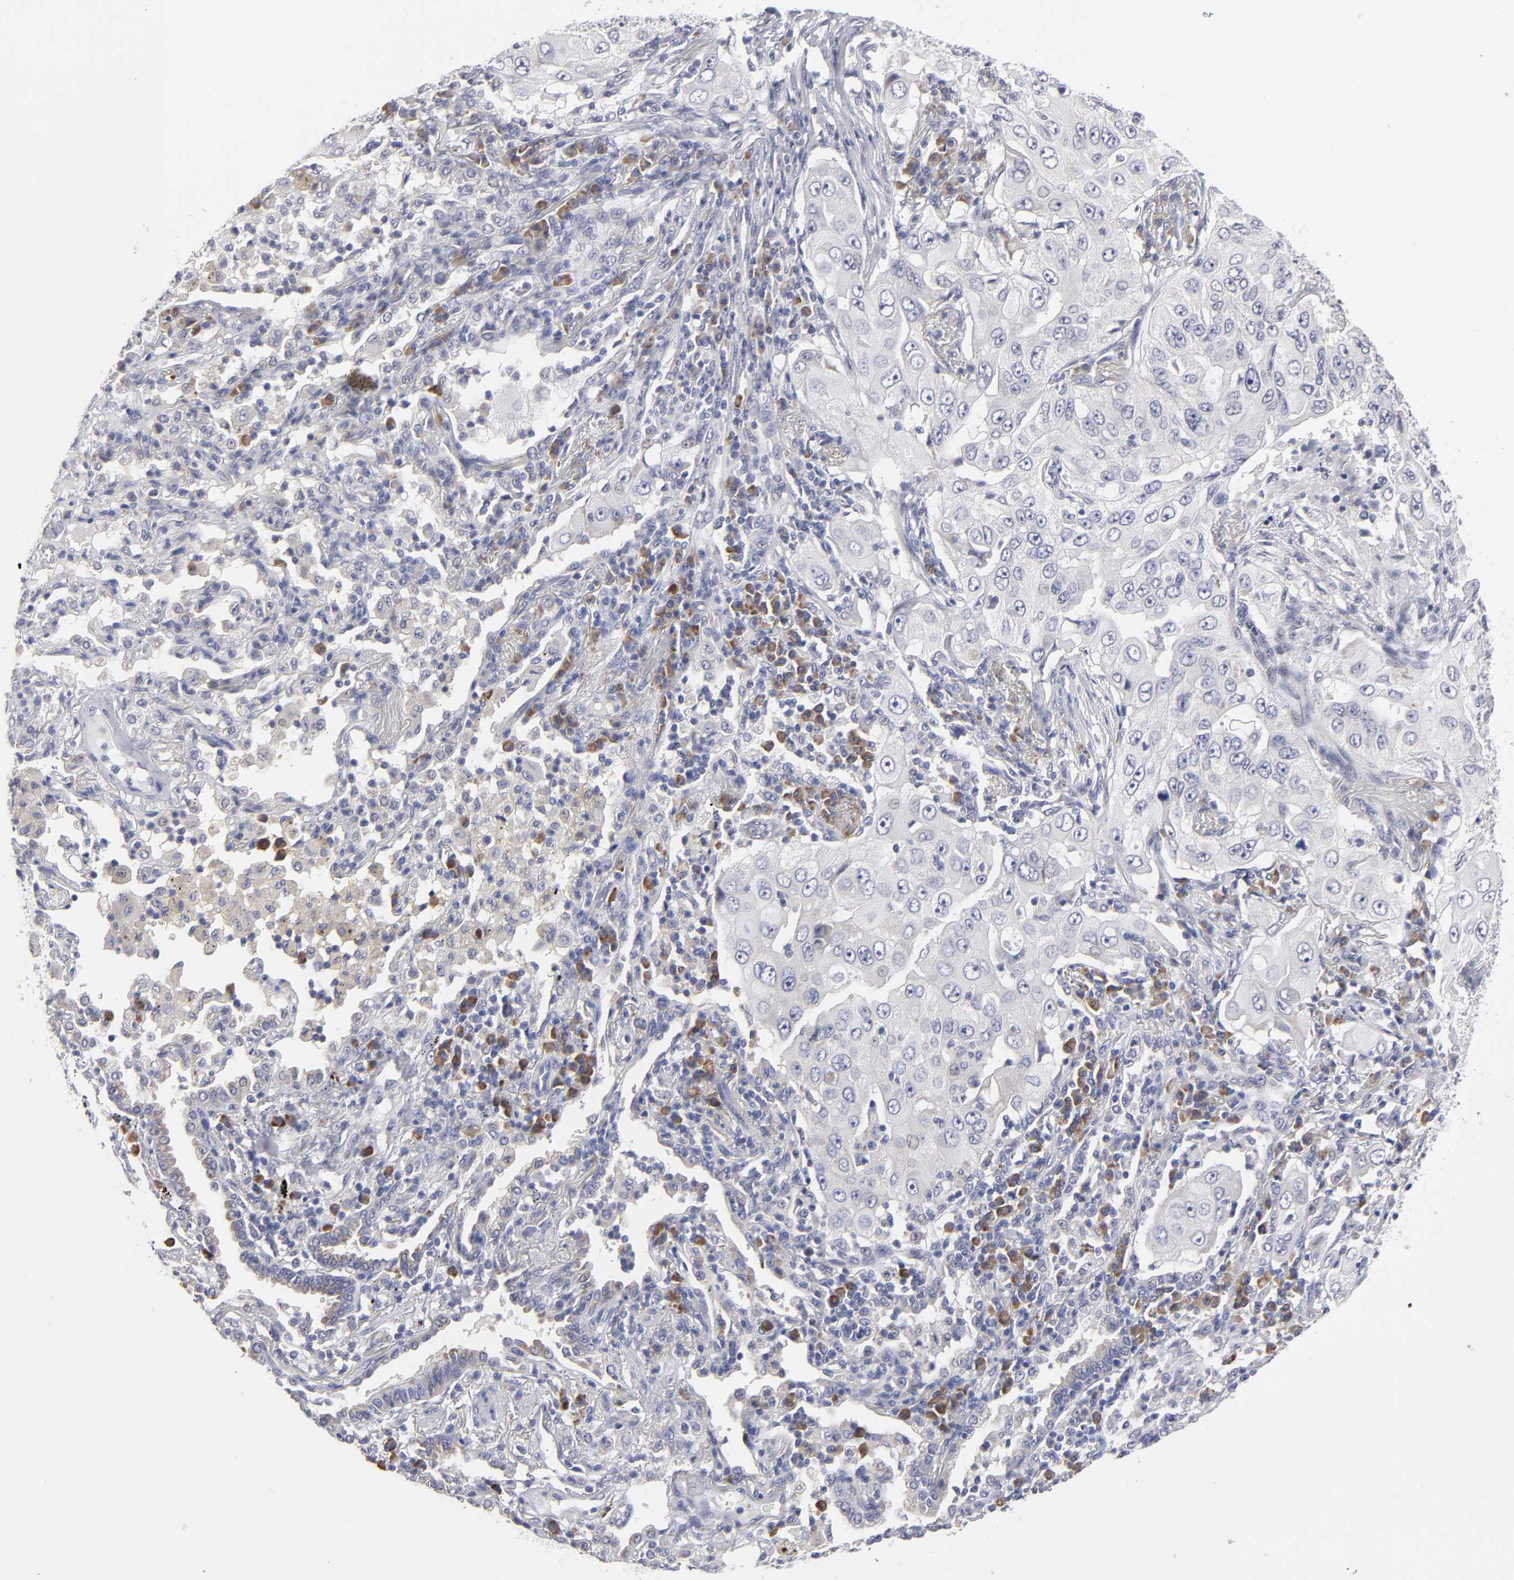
{"staining": {"intensity": "weak", "quantity": "<25%", "location": "cytoplasmic/membranous"}, "tissue": "lung cancer", "cell_type": "Tumor cells", "image_type": "cancer", "snomed": [{"axis": "morphology", "description": "Adenocarcinoma, NOS"}, {"axis": "topography", "description": "Lung"}], "caption": "High magnification brightfield microscopy of lung cancer stained with DAB (3,3'-diaminobenzidine) (brown) and counterstained with hematoxylin (blue): tumor cells show no significant positivity.", "gene": "CCDC80", "patient": {"sex": "male", "age": 84}}